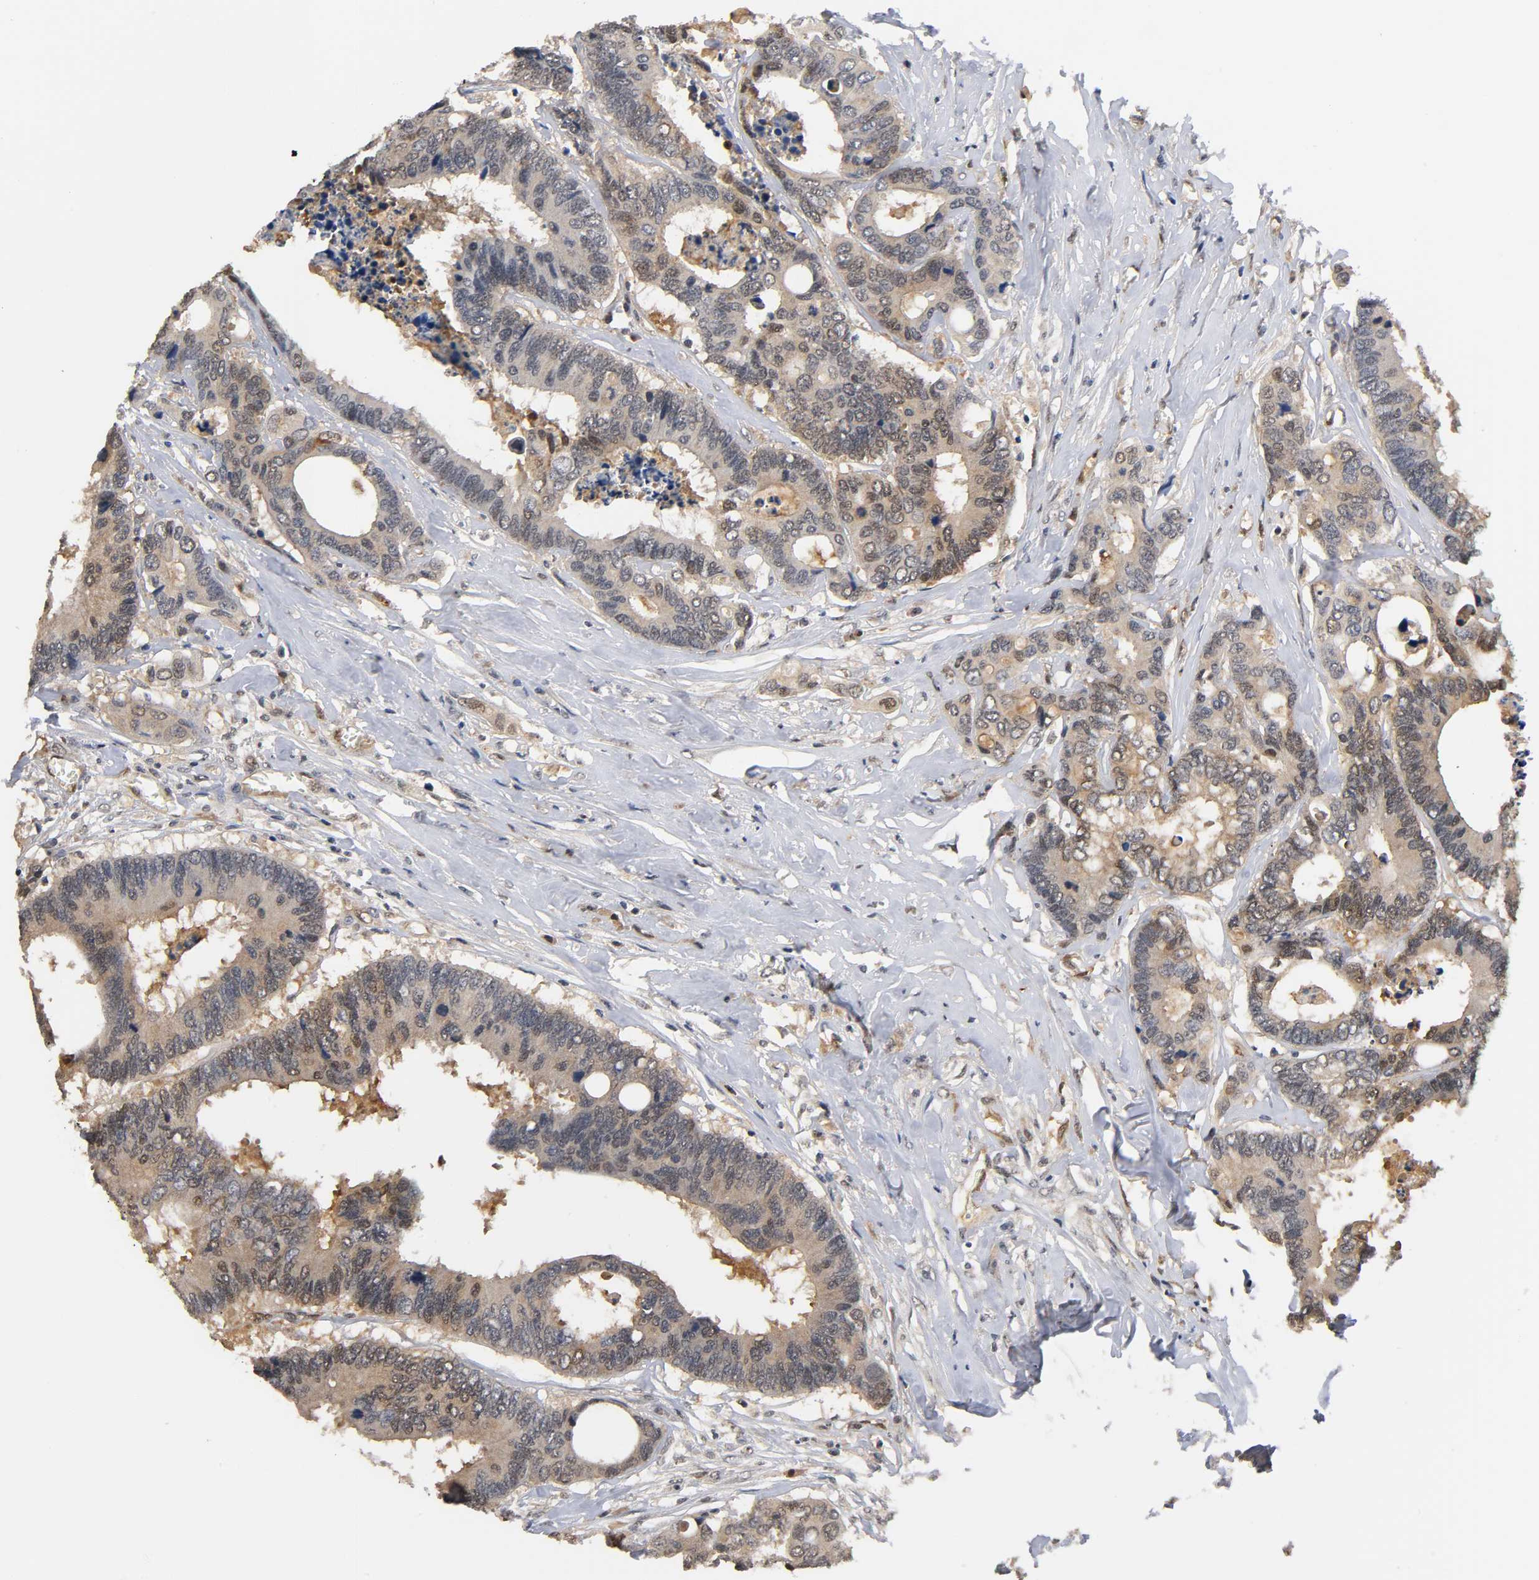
{"staining": {"intensity": "weak", "quantity": "25%-75%", "location": "nuclear"}, "tissue": "colorectal cancer", "cell_type": "Tumor cells", "image_type": "cancer", "snomed": [{"axis": "morphology", "description": "Adenocarcinoma, NOS"}, {"axis": "topography", "description": "Rectum"}], "caption": "About 25%-75% of tumor cells in human colorectal adenocarcinoma exhibit weak nuclear protein expression as visualized by brown immunohistochemical staining.", "gene": "UBC", "patient": {"sex": "male", "age": 55}}